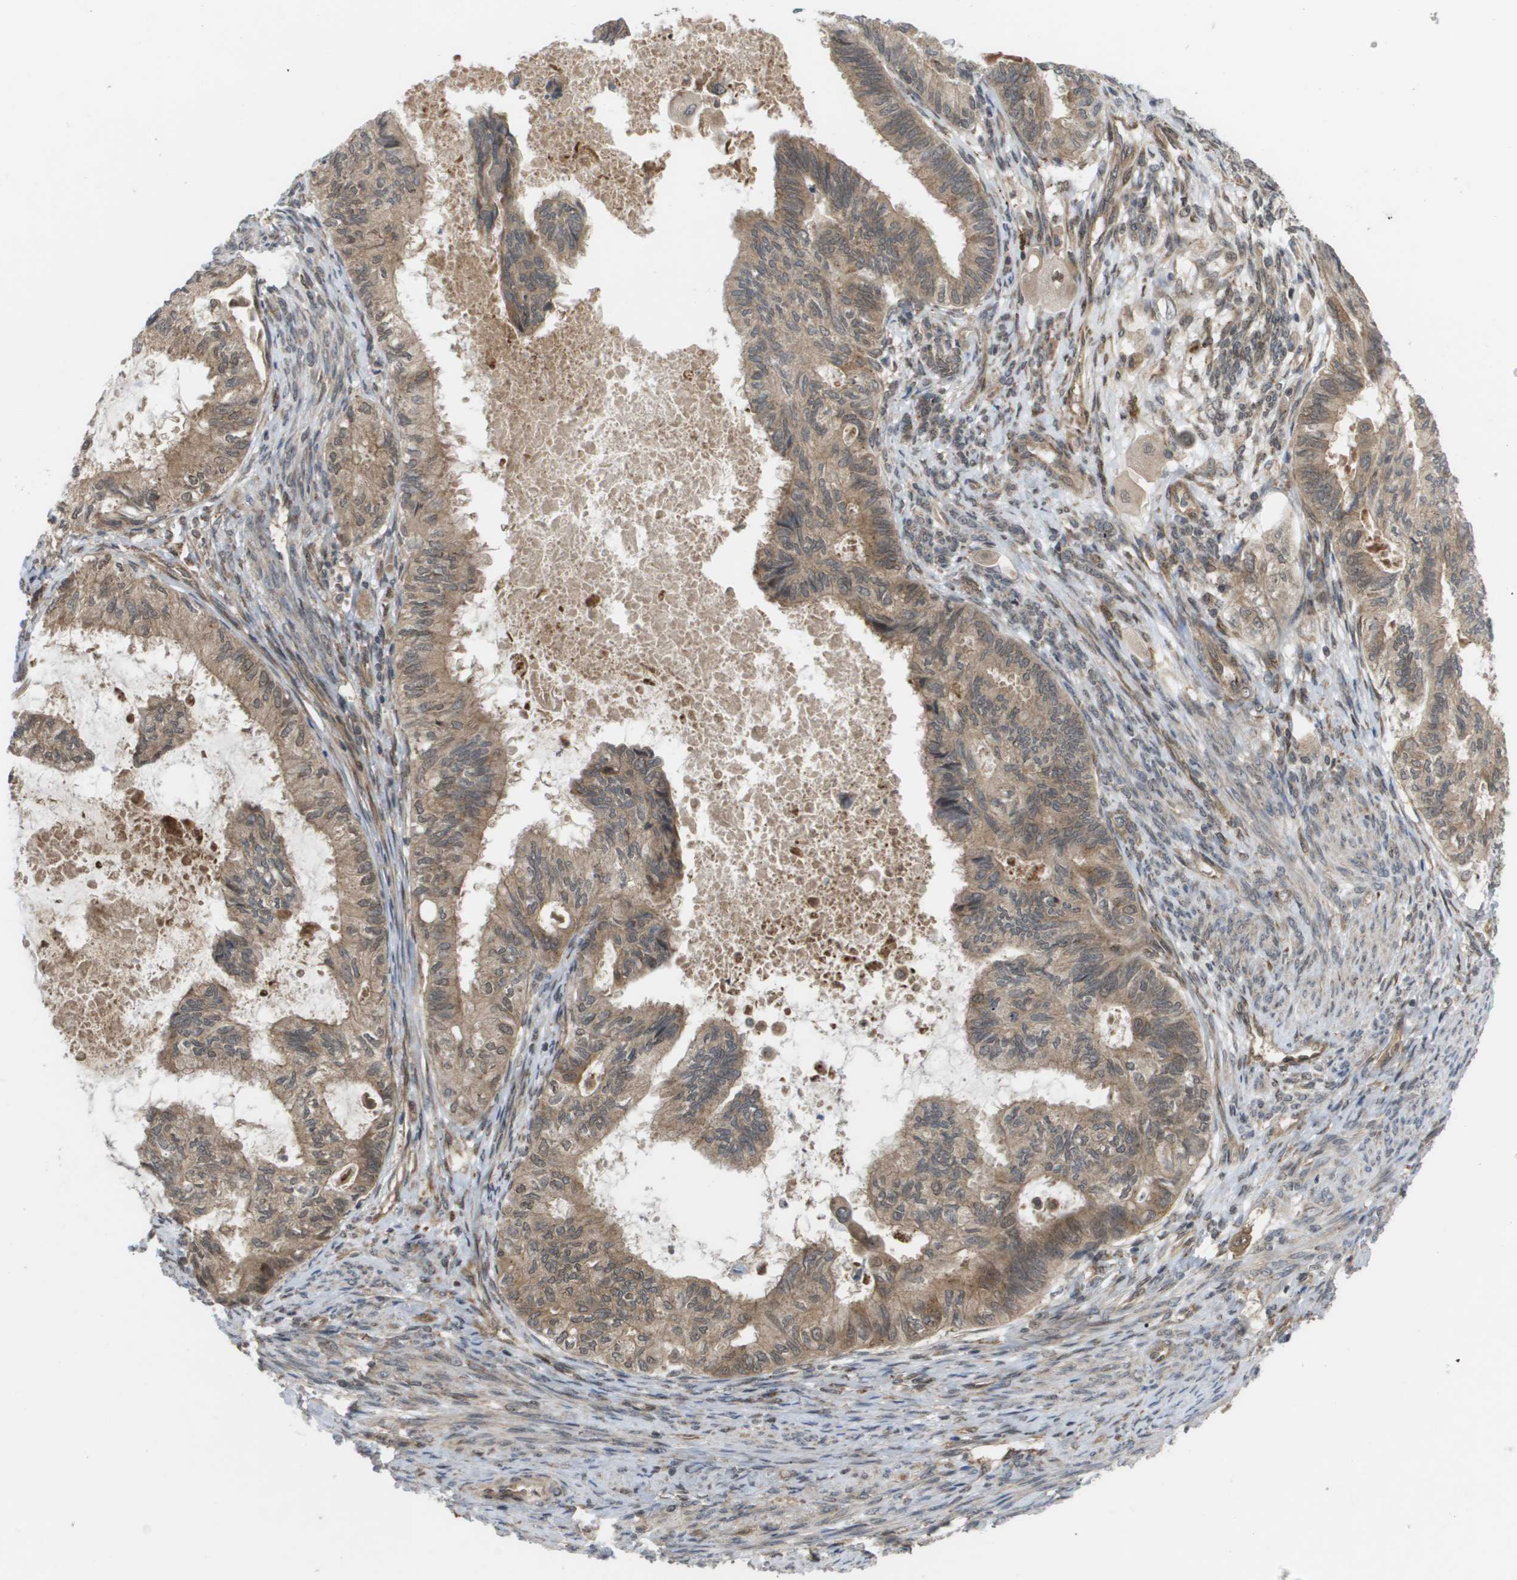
{"staining": {"intensity": "moderate", "quantity": ">75%", "location": "cytoplasmic/membranous"}, "tissue": "cervical cancer", "cell_type": "Tumor cells", "image_type": "cancer", "snomed": [{"axis": "morphology", "description": "Normal tissue, NOS"}, {"axis": "morphology", "description": "Adenocarcinoma, NOS"}, {"axis": "topography", "description": "Cervix"}, {"axis": "topography", "description": "Endometrium"}], "caption": "Protein expression analysis of human cervical cancer reveals moderate cytoplasmic/membranous expression in about >75% of tumor cells. Ihc stains the protein of interest in brown and the nuclei are stained blue.", "gene": "CTPS2", "patient": {"sex": "female", "age": 86}}